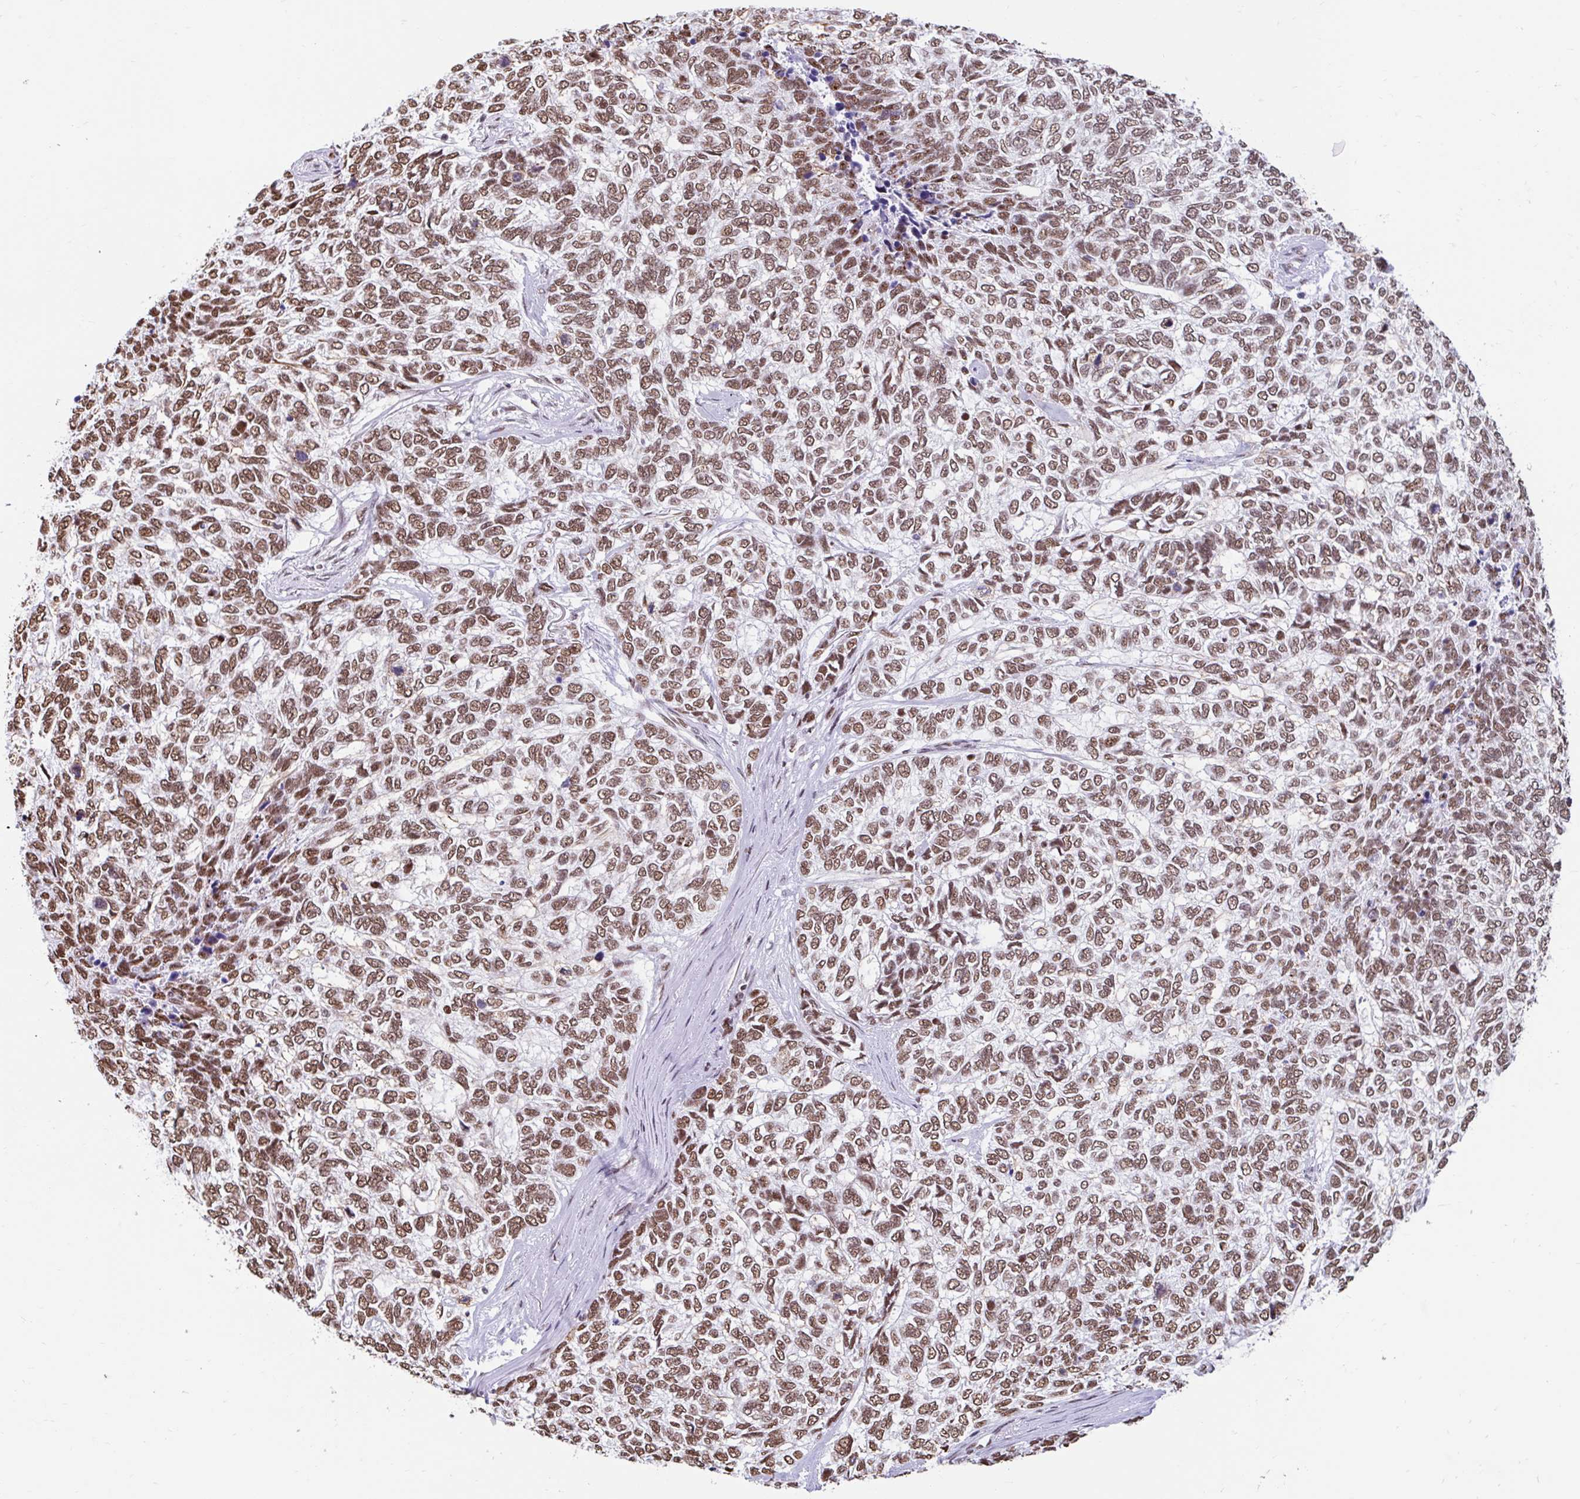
{"staining": {"intensity": "moderate", "quantity": ">75%", "location": "nuclear"}, "tissue": "skin cancer", "cell_type": "Tumor cells", "image_type": "cancer", "snomed": [{"axis": "morphology", "description": "Basal cell carcinoma"}, {"axis": "topography", "description": "Skin"}], "caption": "There is medium levels of moderate nuclear expression in tumor cells of skin cancer (basal cell carcinoma), as demonstrated by immunohistochemical staining (brown color).", "gene": "KHDRBS1", "patient": {"sex": "female", "age": 65}}